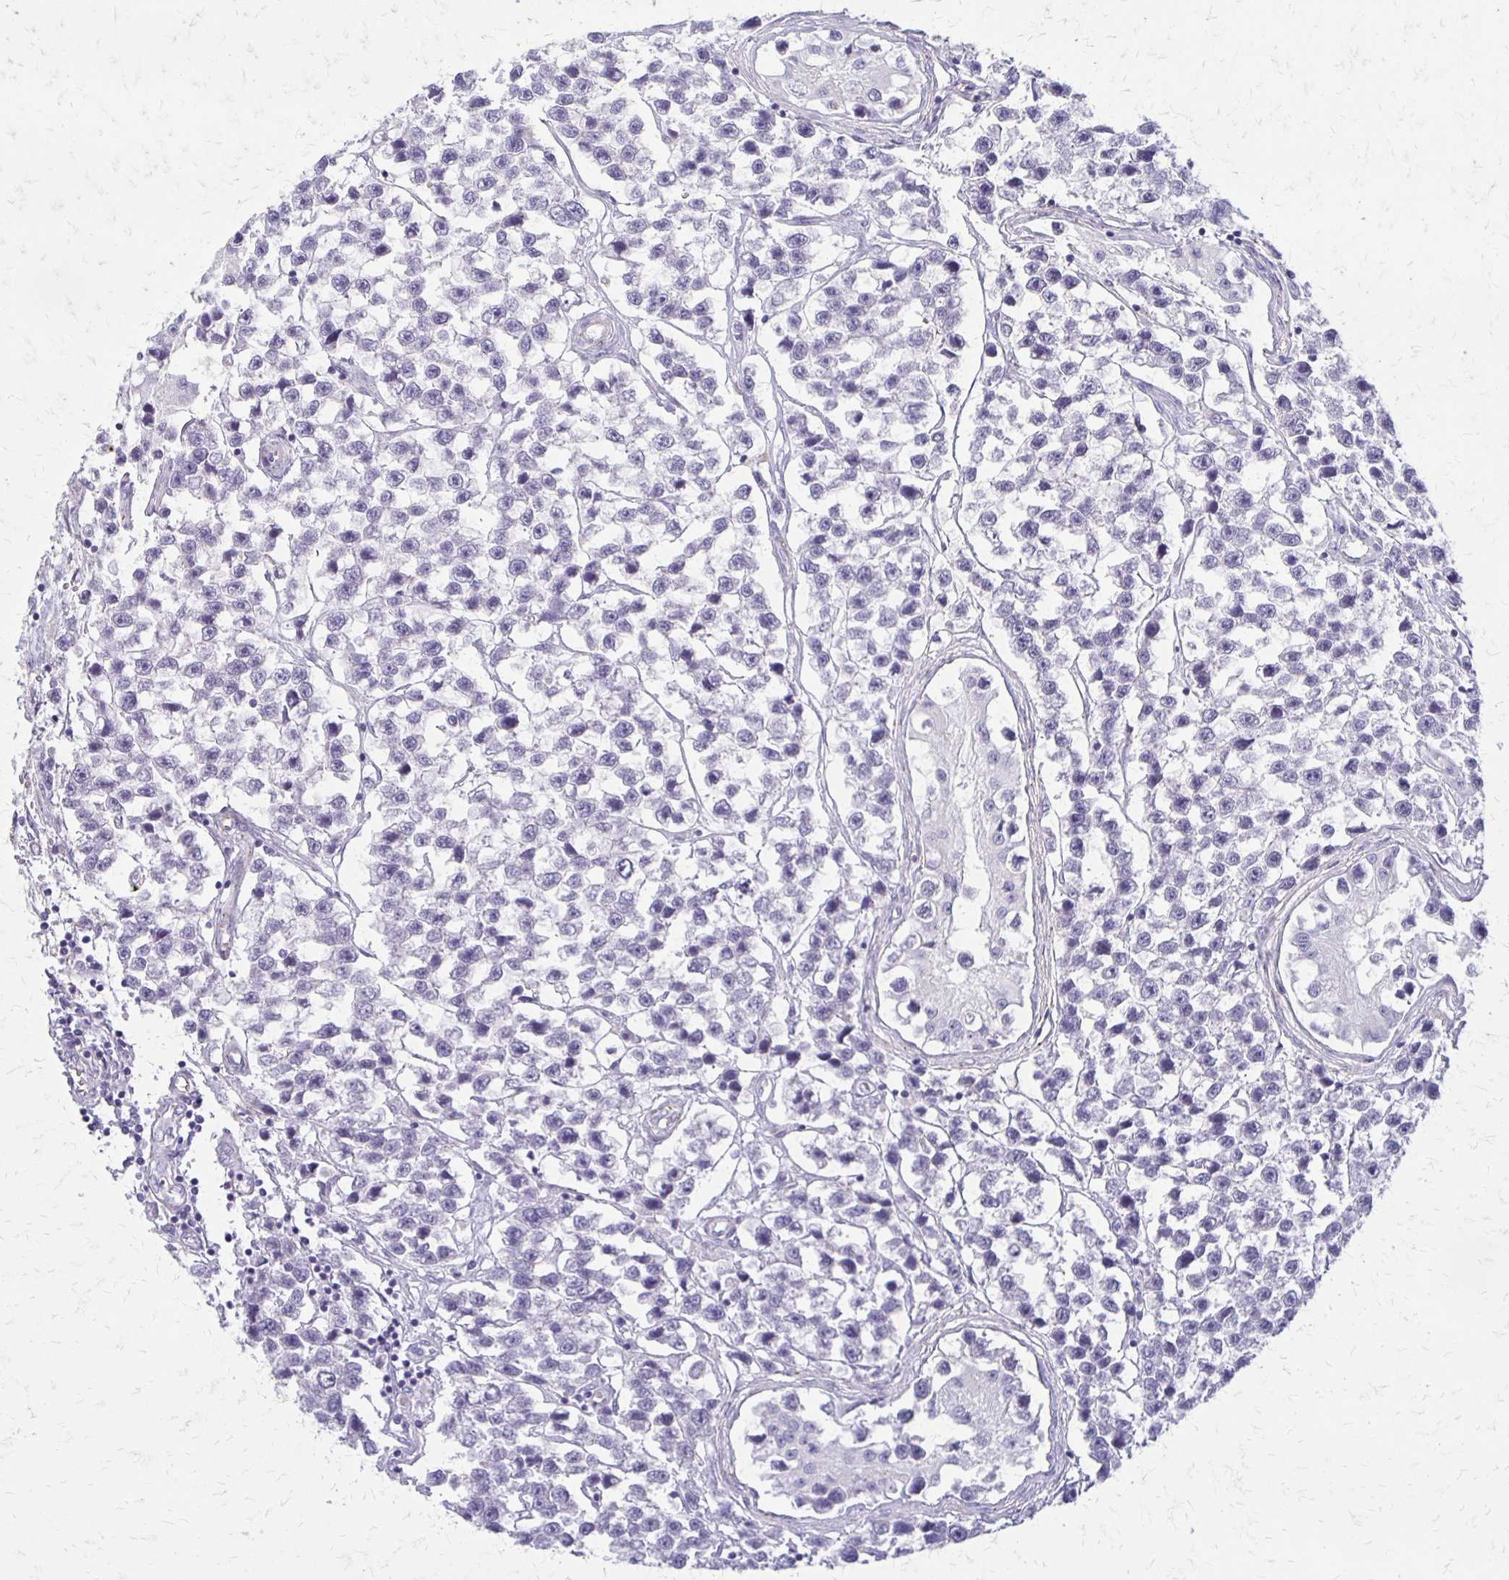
{"staining": {"intensity": "negative", "quantity": "none", "location": "none"}, "tissue": "testis cancer", "cell_type": "Tumor cells", "image_type": "cancer", "snomed": [{"axis": "morphology", "description": "Seminoma, NOS"}, {"axis": "topography", "description": "Testis"}], "caption": "The micrograph reveals no significant expression in tumor cells of testis cancer.", "gene": "RHOC", "patient": {"sex": "male", "age": 26}}